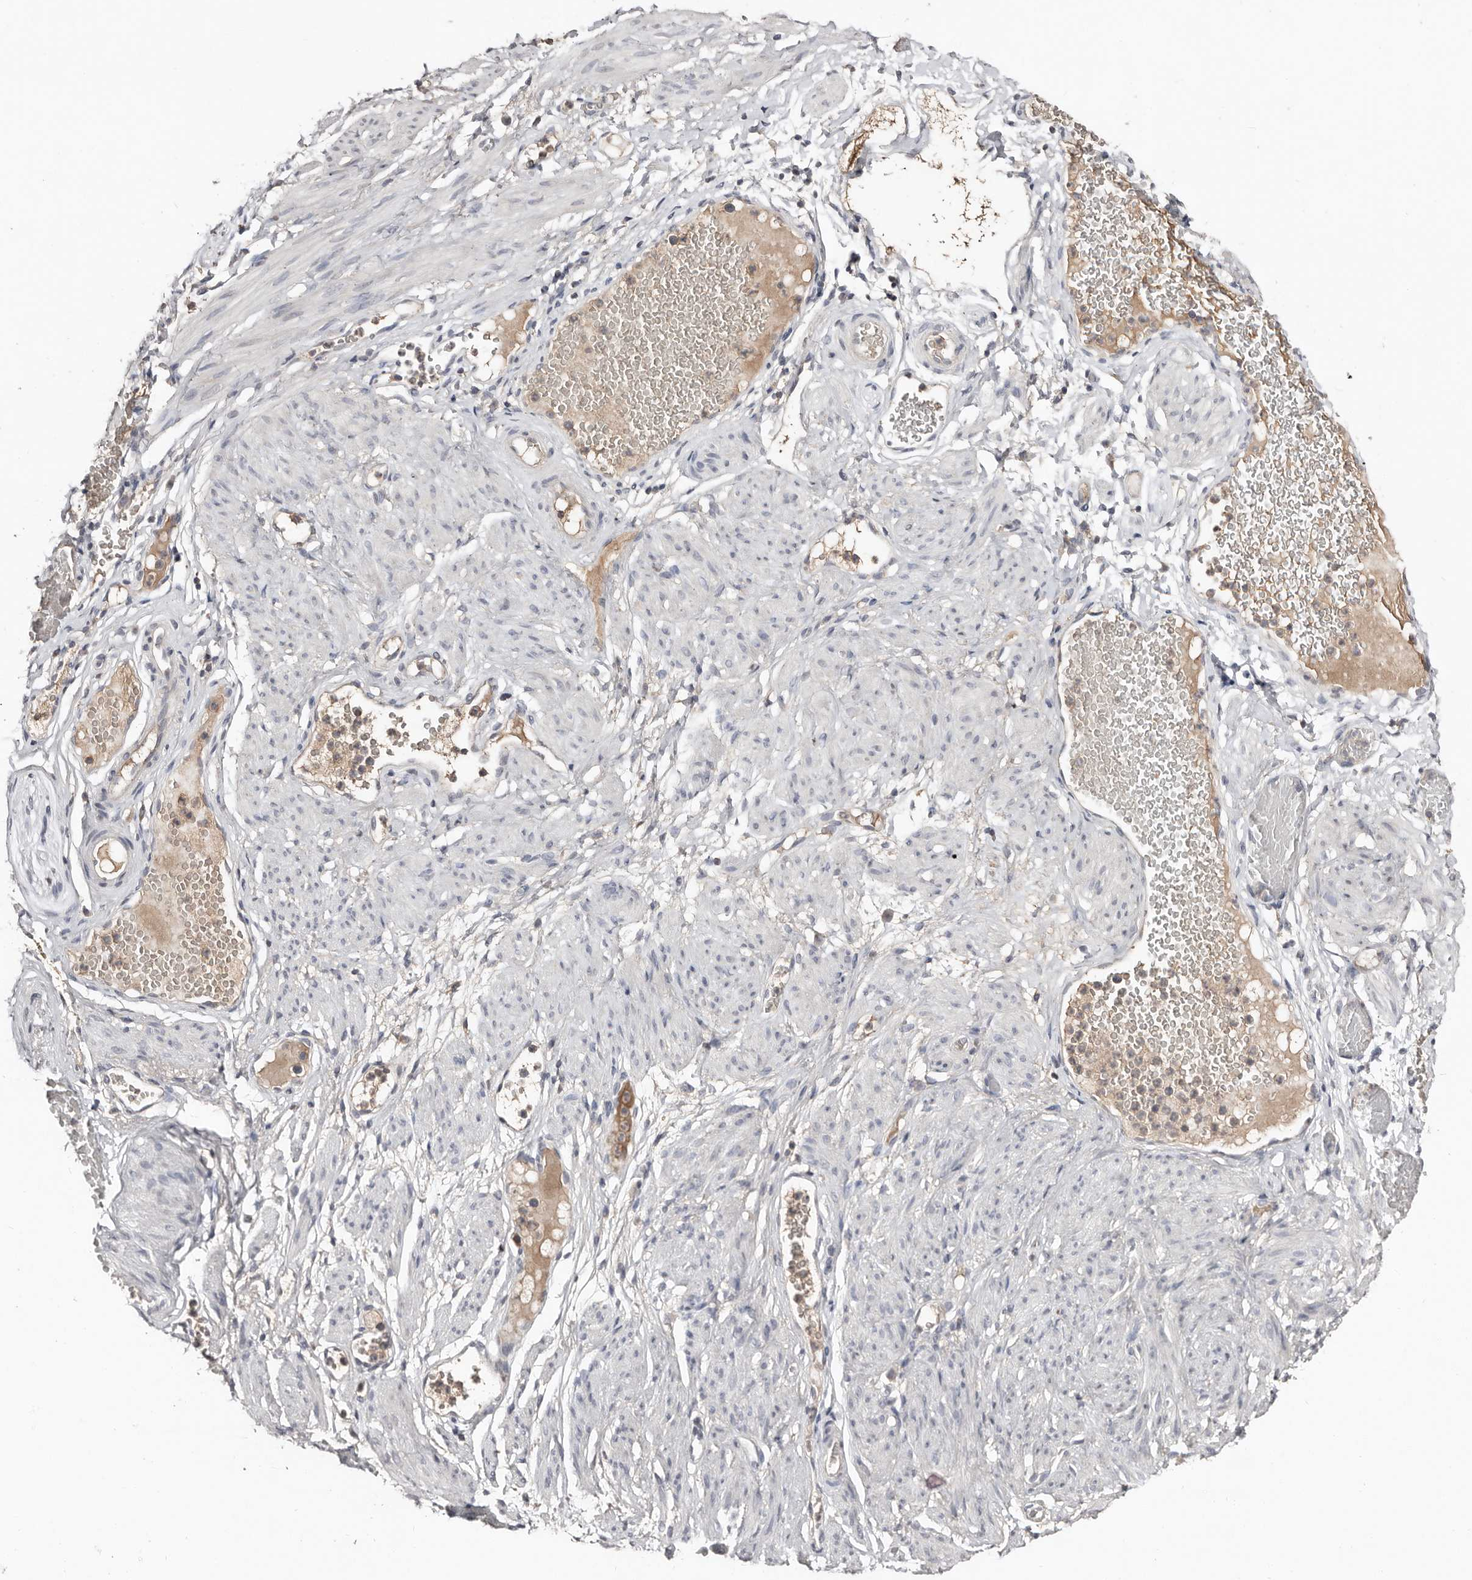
{"staining": {"intensity": "negative", "quantity": "none", "location": "none"}, "tissue": "adipose tissue", "cell_type": "Adipocytes", "image_type": "normal", "snomed": [{"axis": "morphology", "description": "Normal tissue, NOS"}, {"axis": "topography", "description": "Smooth muscle"}, {"axis": "topography", "description": "Peripheral nerve tissue"}], "caption": "Photomicrograph shows no protein expression in adipocytes of unremarkable adipose tissue.", "gene": "SLC39A2", "patient": {"sex": "female", "age": 39}}